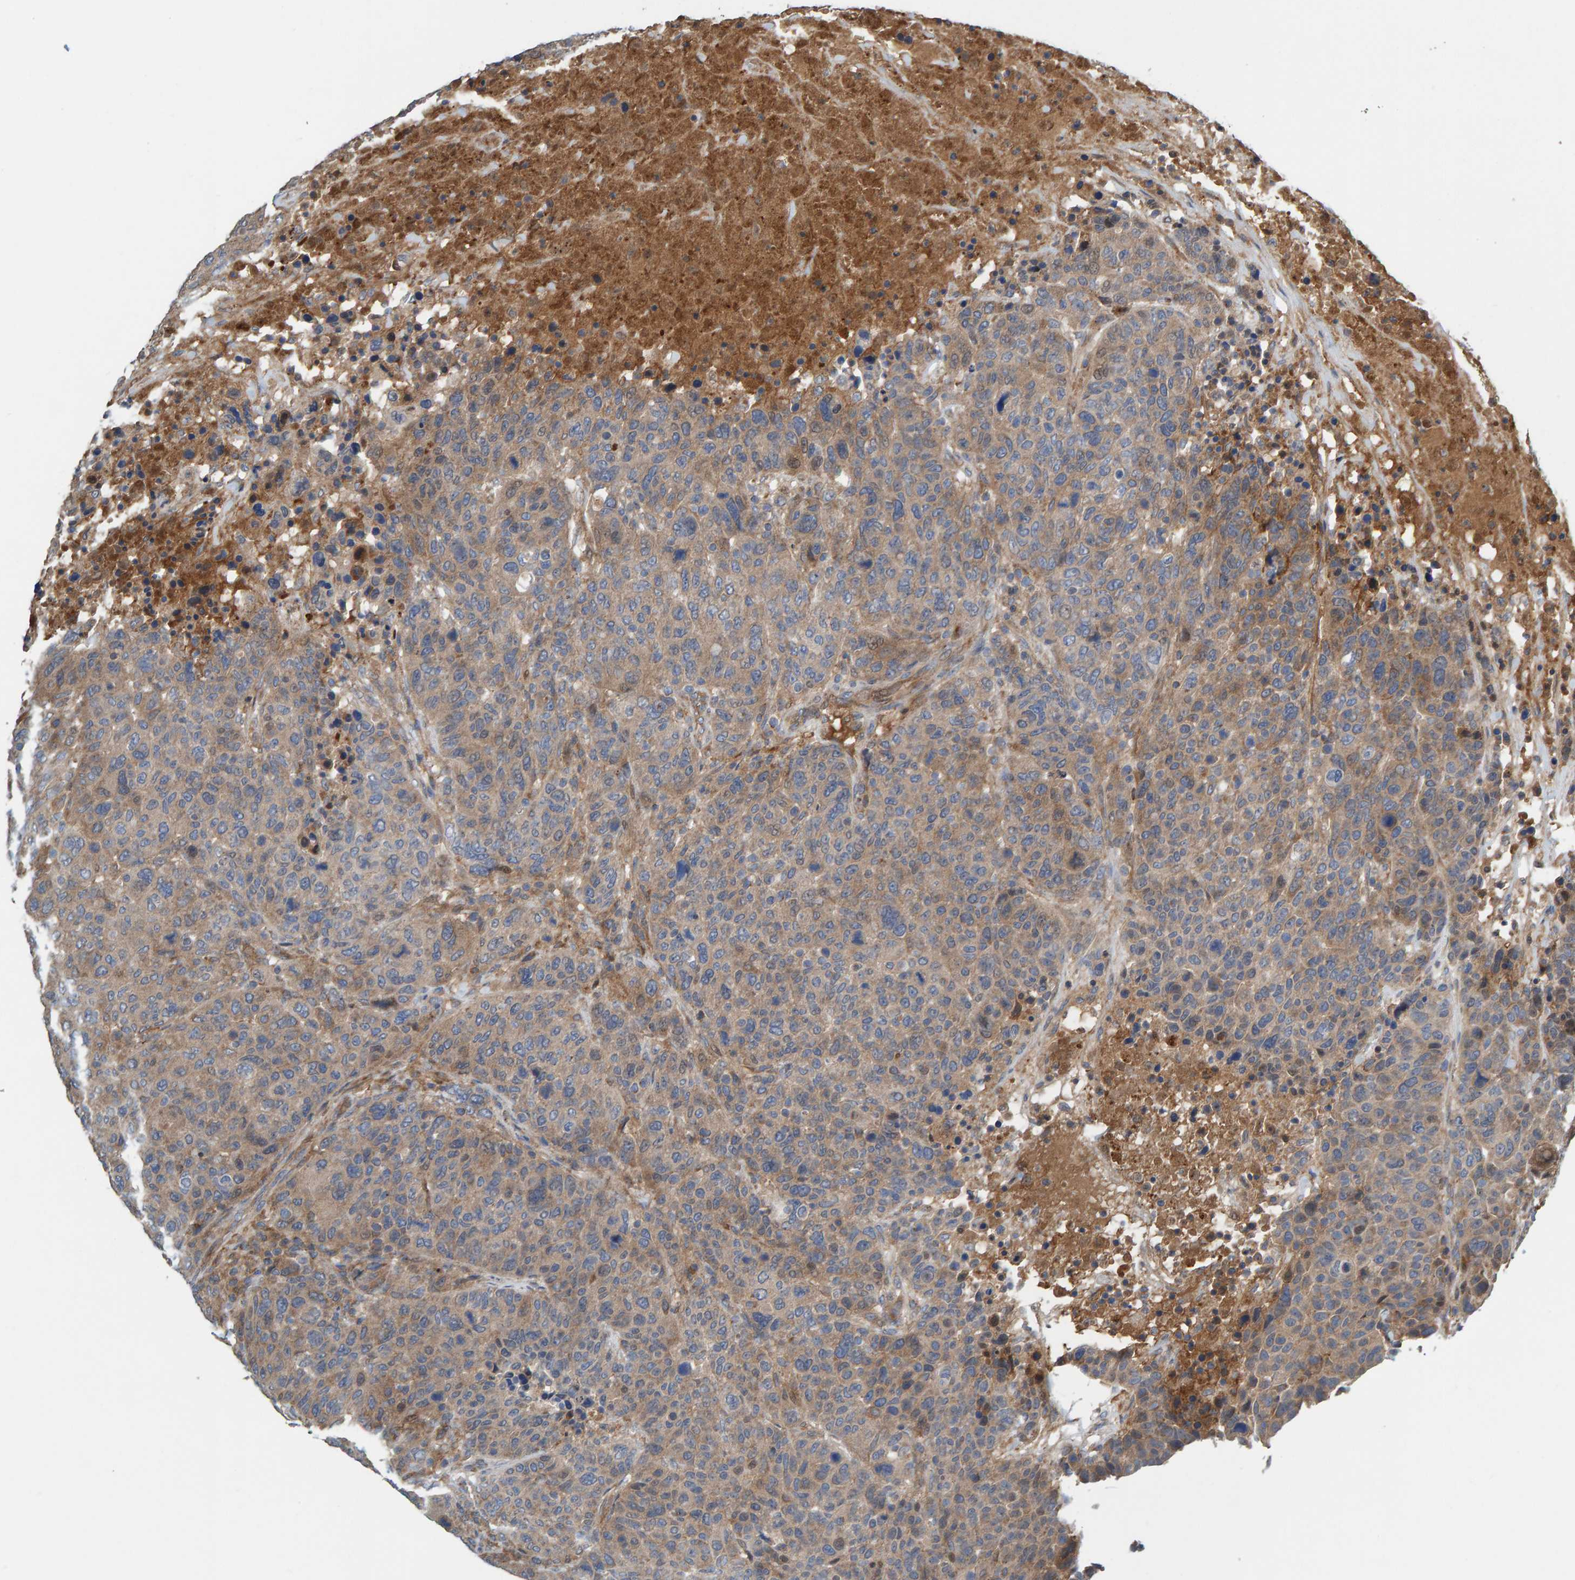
{"staining": {"intensity": "weak", "quantity": ">75%", "location": "cytoplasmic/membranous"}, "tissue": "breast cancer", "cell_type": "Tumor cells", "image_type": "cancer", "snomed": [{"axis": "morphology", "description": "Duct carcinoma"}, {"axis": "topography", "description": "Breast"}], "caption": "Weak cytoplasmic/membranous expression is seen in about >75% of tumor cells in breast infiltrating ductal carcinoma.", "gene": "KIAA0753", "patient": {"sex": "female", "age": 37}}